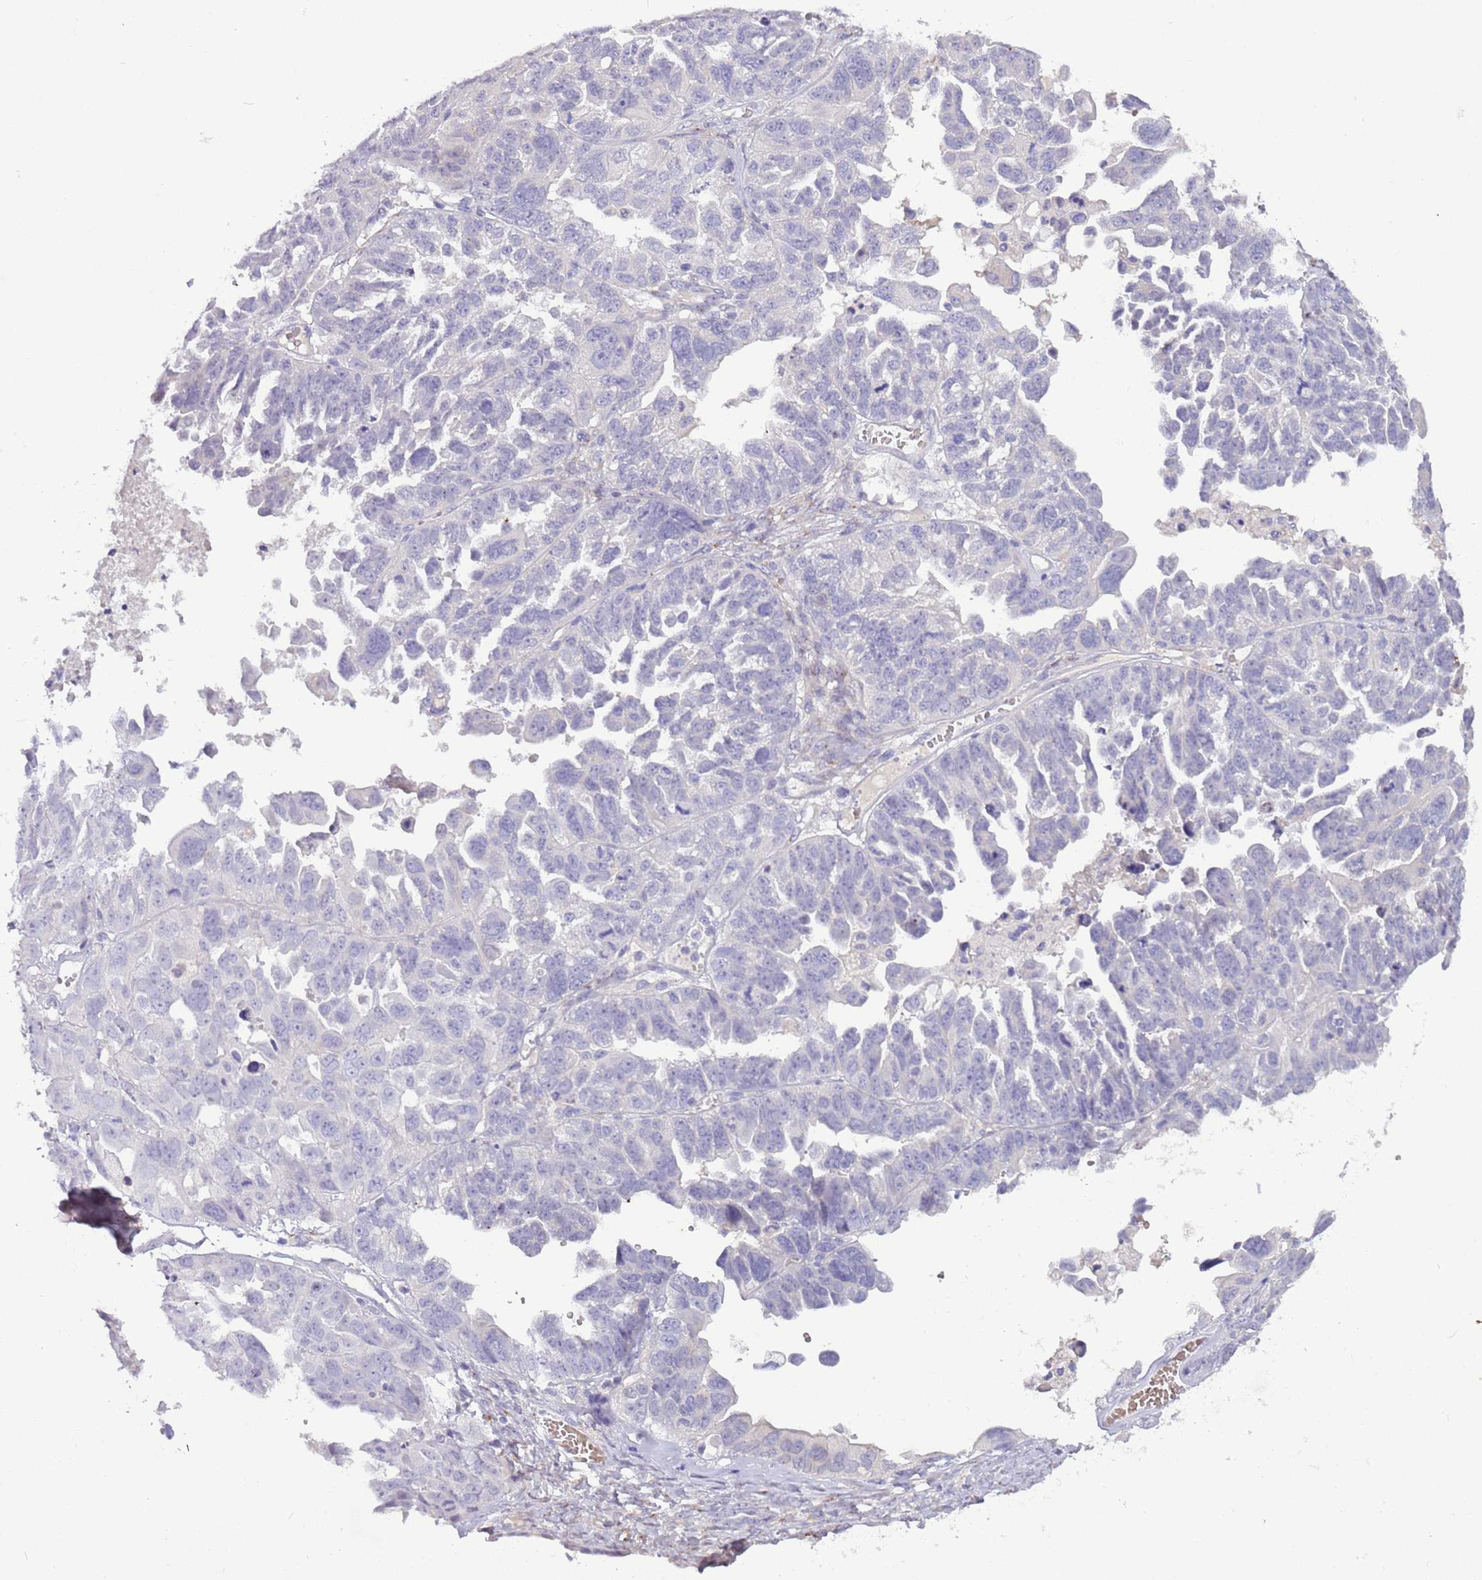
{"staining": {"intensity": "negative", "quantity": "none", "location": "none"}, "tissue": "ovarian cancer", "cell_type": "Tumor cells", "image_type": "cancer", "snomed": [{"axis": "morphology", "description": "Cystadenocarcinoma, serous, NOS"}, {"axis": "topography", "description": "Ovary"}], "caption": "Tumor cells are negative for protein expression in human ovarian cancer.", "gene": "CFAP73", "patient": {"sex": "female", "age": 79}}